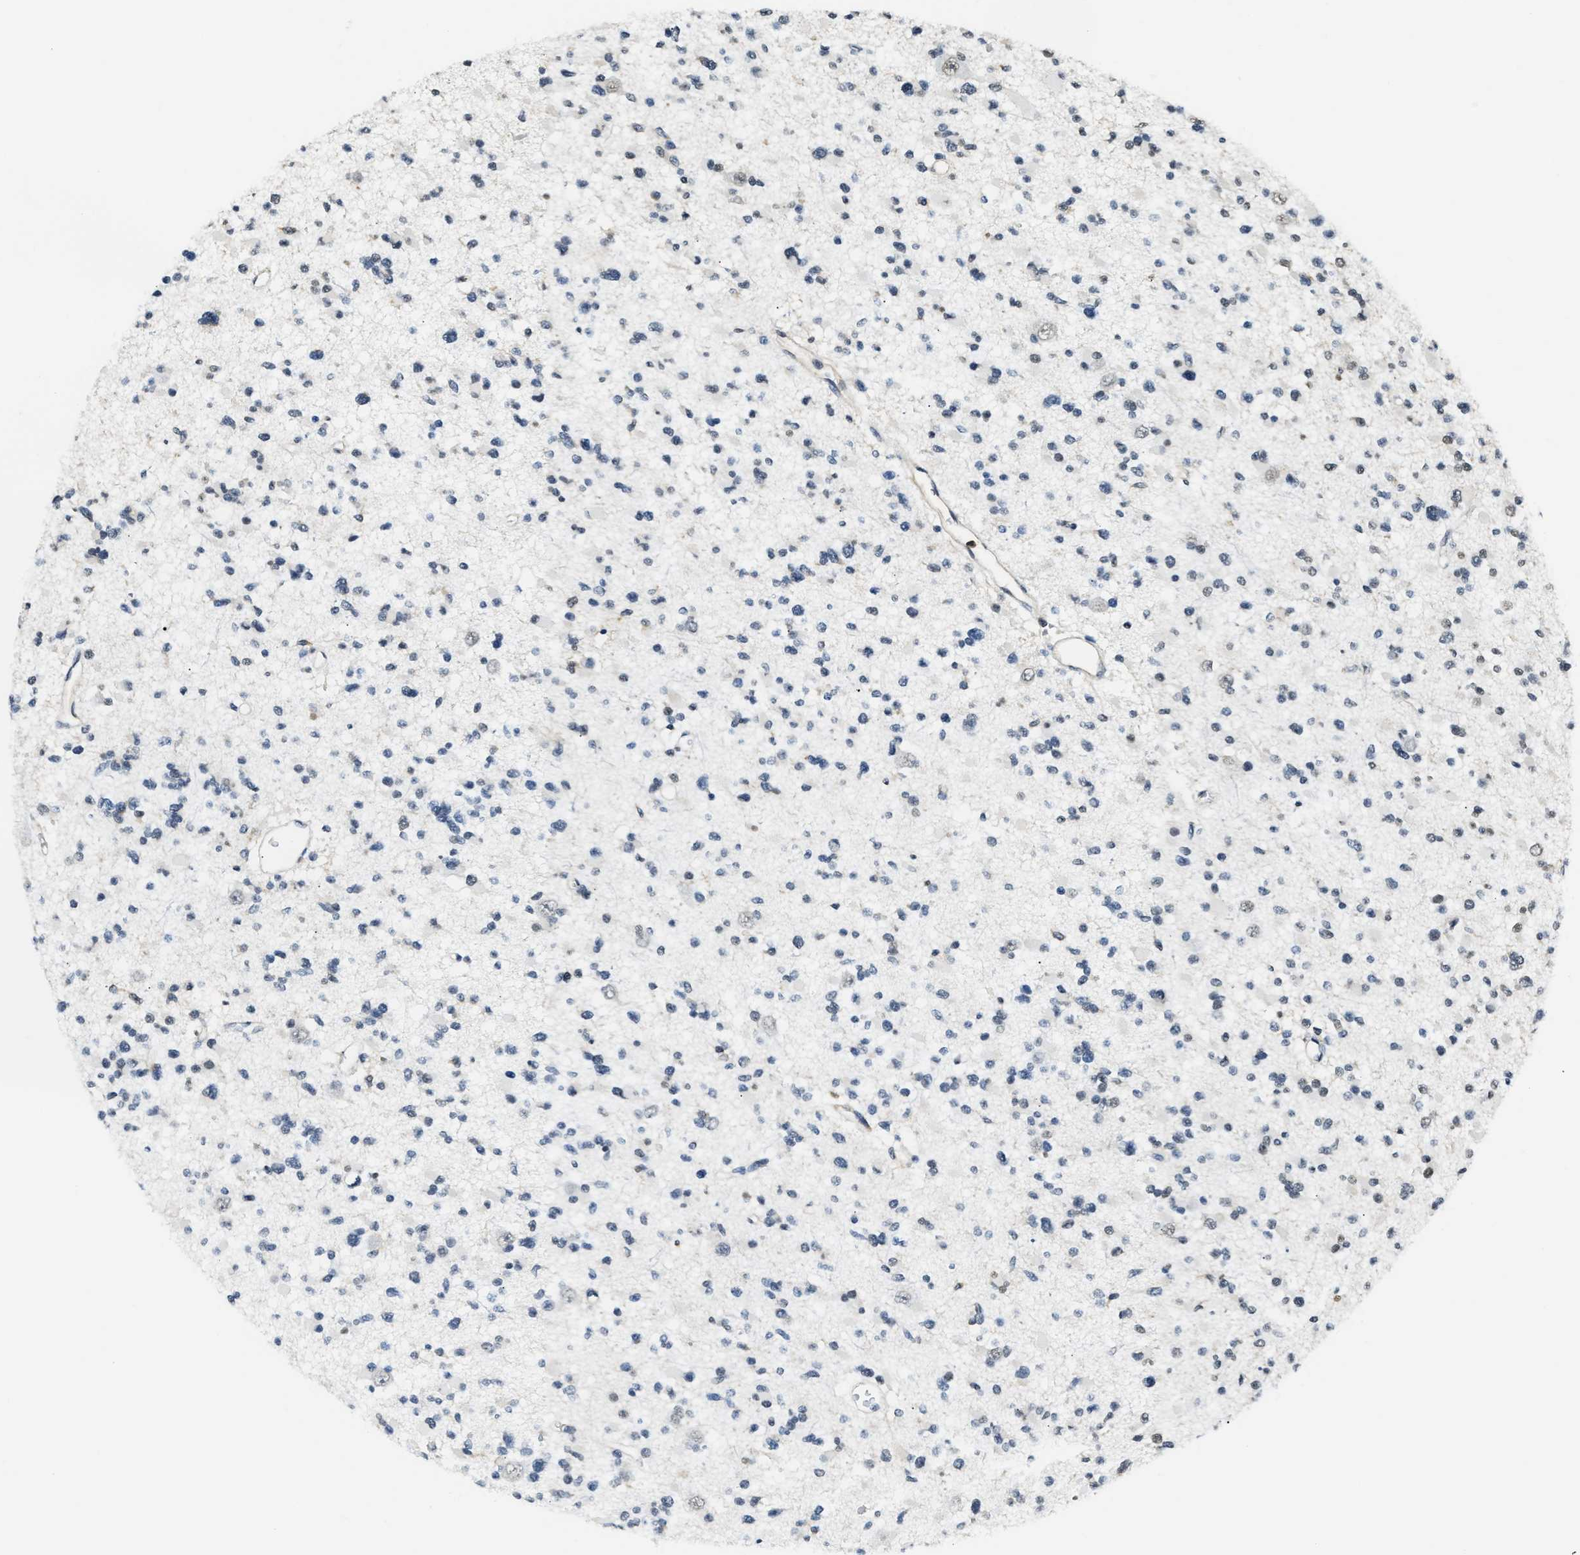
{"staining": {"intensity": "negative", "quantity": "none", "location": "none"}, "tissue": "glioma", "cell_type": "Tumor cells", "image_type": "cancer", "snomed": [{"axis": "morphology", "description": "Glioma, malignant, Low grade"}, {"axis": "topography", "description": "Brain"}], "caption": "Low-grade glioma (malignant) was stained to show a protein in brown. There is no significant positivity in tumor cells.", "gene": "STK10", "patient": {"sex": "female", "age": 22}}